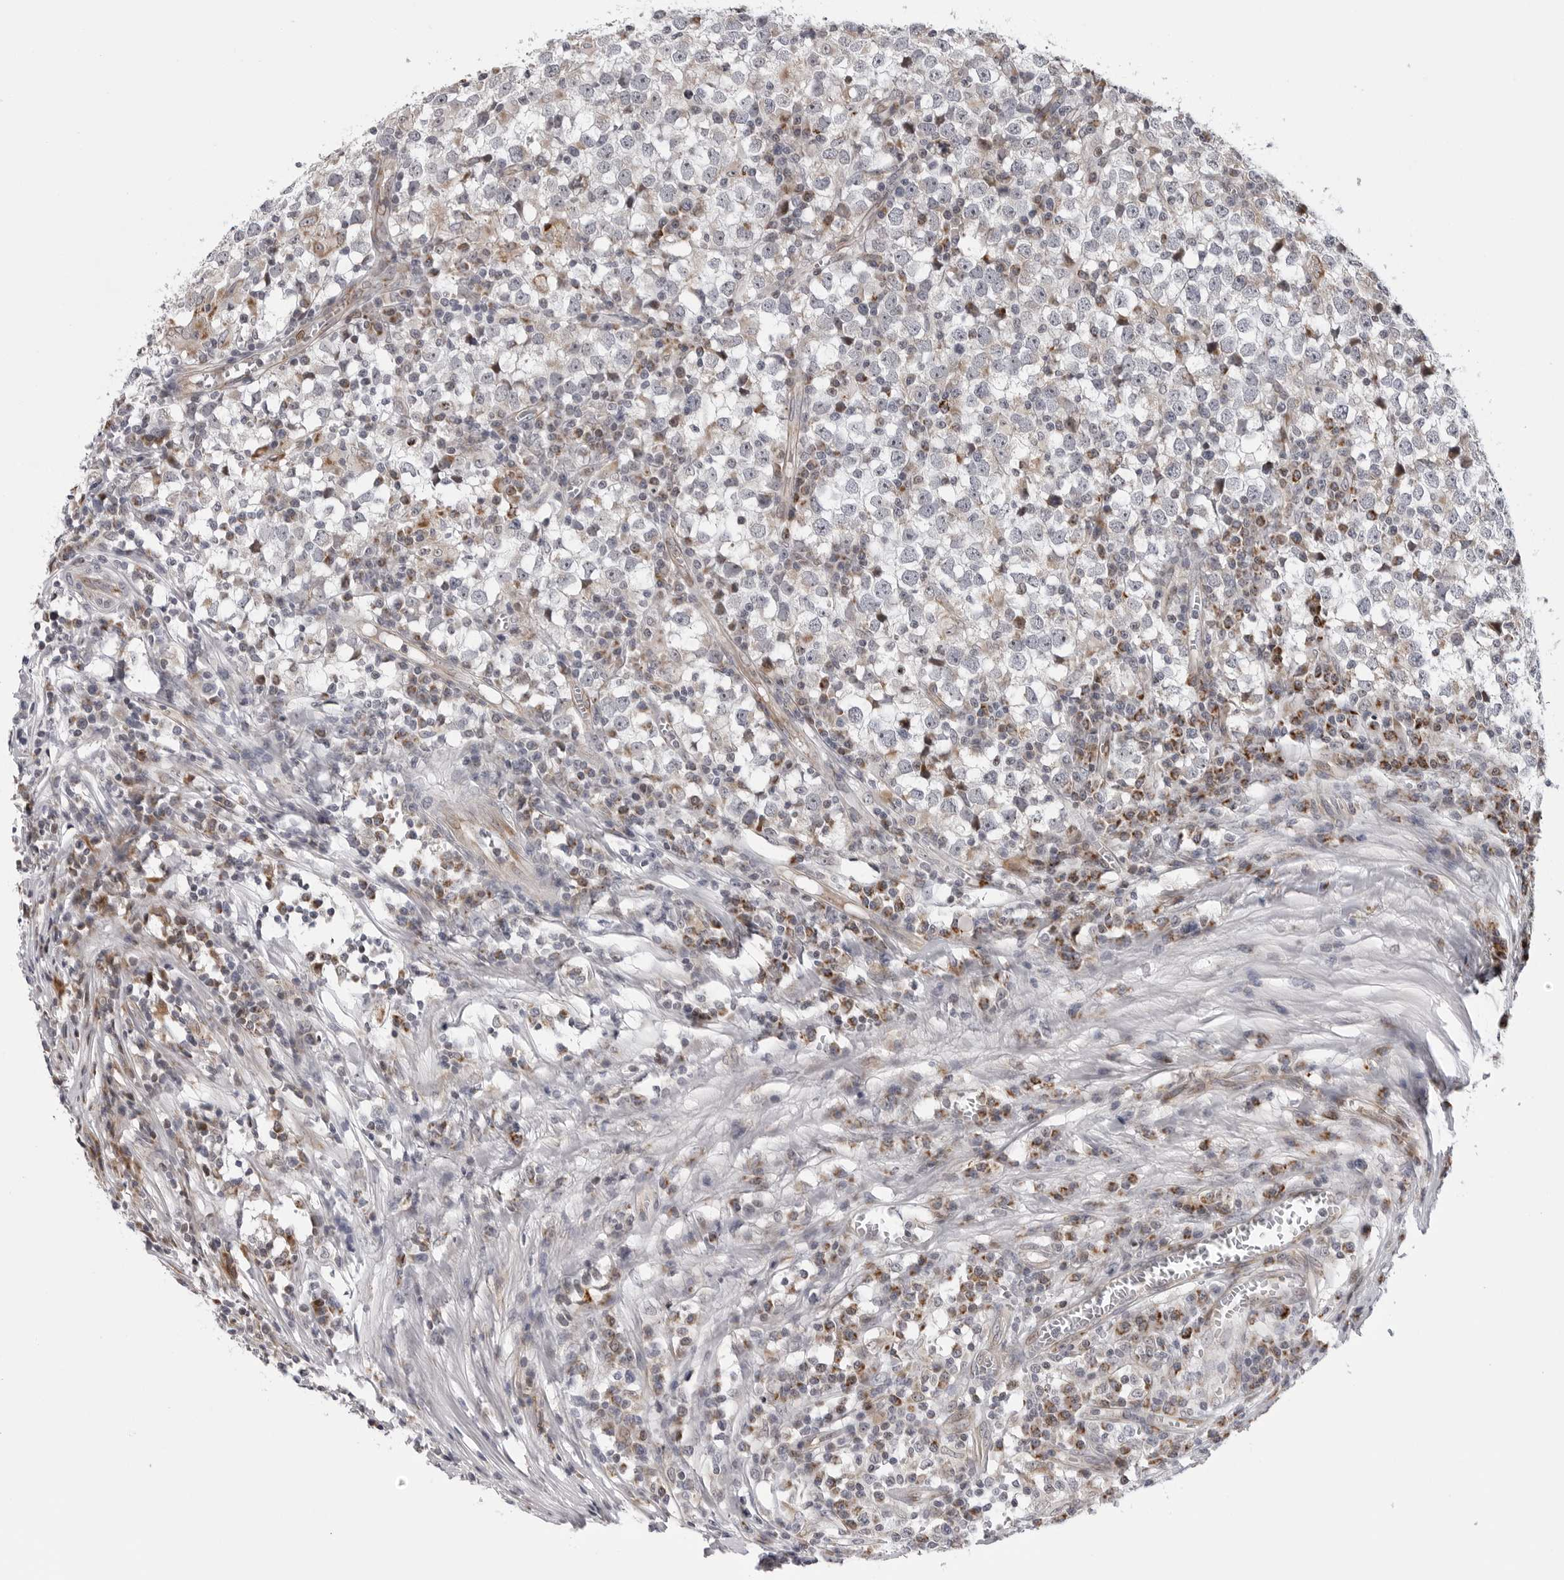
{"staining": {"intensity": "weak", "quantity": "<25%", "location": "cytoplasmic/membranous"}, "tissue": "testis cancer", "cell_type": "Tumor cells", "image_type": "cancer", "snomed": [{"axis": "morphology", "description": "Seminoma, NOS"}, {"axis": "topography", "description": "Testis"}], "caption": "Testis seminoma was stained to show a protein in brown. There is no significant positivity in tumor cells.", "gene": "CDK20", "patient": {"sex": "male", "age": 65}}